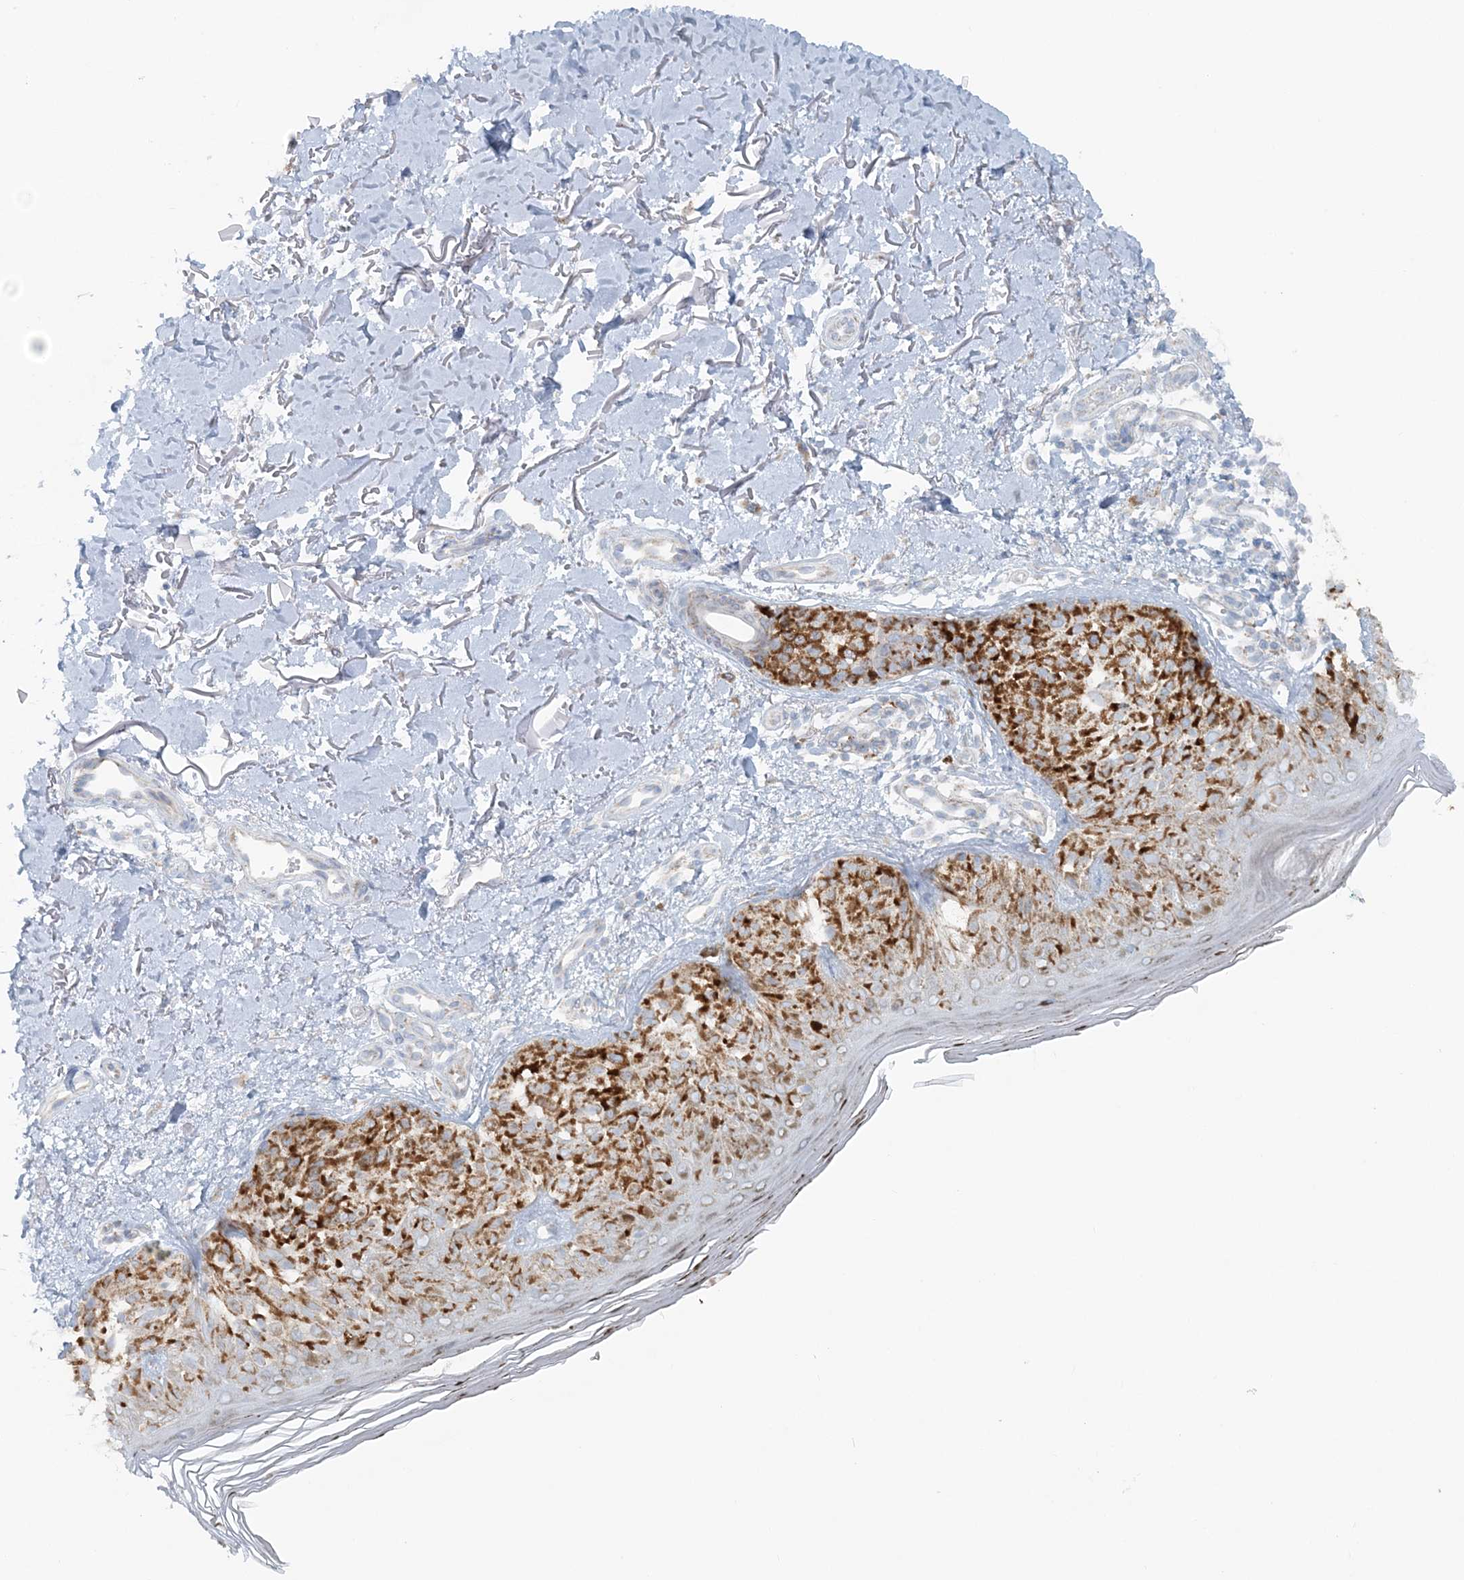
{"staining": {"intensity": "strong", "quantity": ">75%", "location": "cytoplasmic/membranous"}, "tissue": "melanoma", "cell_type": "Tumor cells", "image_type": "cancer", "snomed": [{"axis": "morphology", "description": "Malignant melanoma, NOS"}, {"axis": "topography", "description": "Skin"}], "caption": "The micrograph demonstrates immunohistochemical staining of malignant melanoma. There is strong cytoplasmic/membranous positivity is present in approximately >75% of tumor cells.", "gene": "PCCB", "patient": {"sex": "female", "age": 50}}